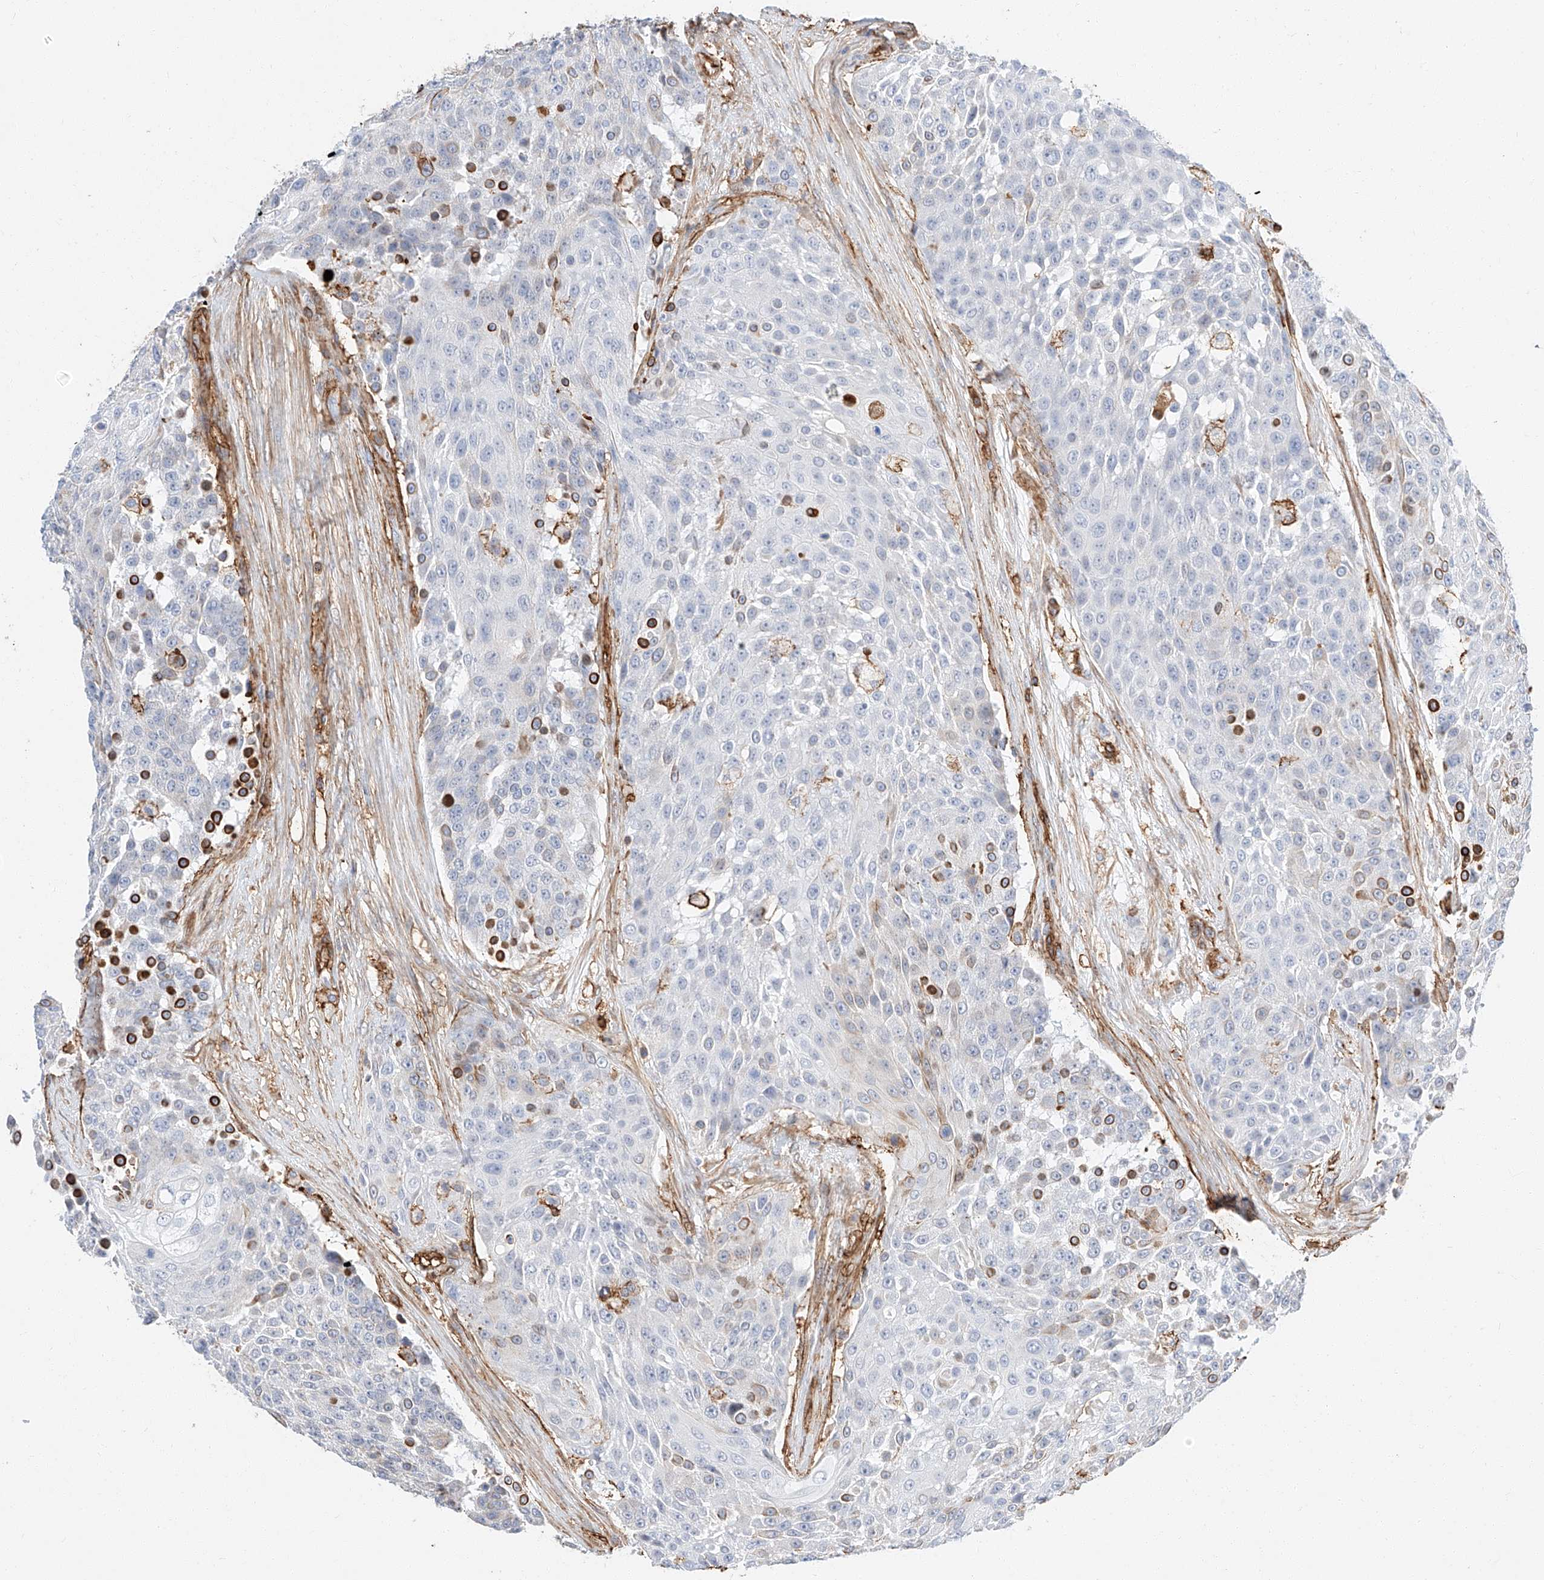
{"staining": {"intensity": "negative", "quantity": "none", "location": "none"}, "tissue": "urothelial cancer", "cell_type": "Tumor cells", "image_type": "cancer", "snomed": [{"axis": "morphology", "description": "Urothelial carcinoma, High grade"}, {"axis": "topography", "description": "Urinary bladder"}], "caption": "Immunohistochemical staining of high-grade urothelial carcinoma displays no significant expression in tumor cells.", "gene": "WFS1", "patient": {"sex": "female", "age": 63}}